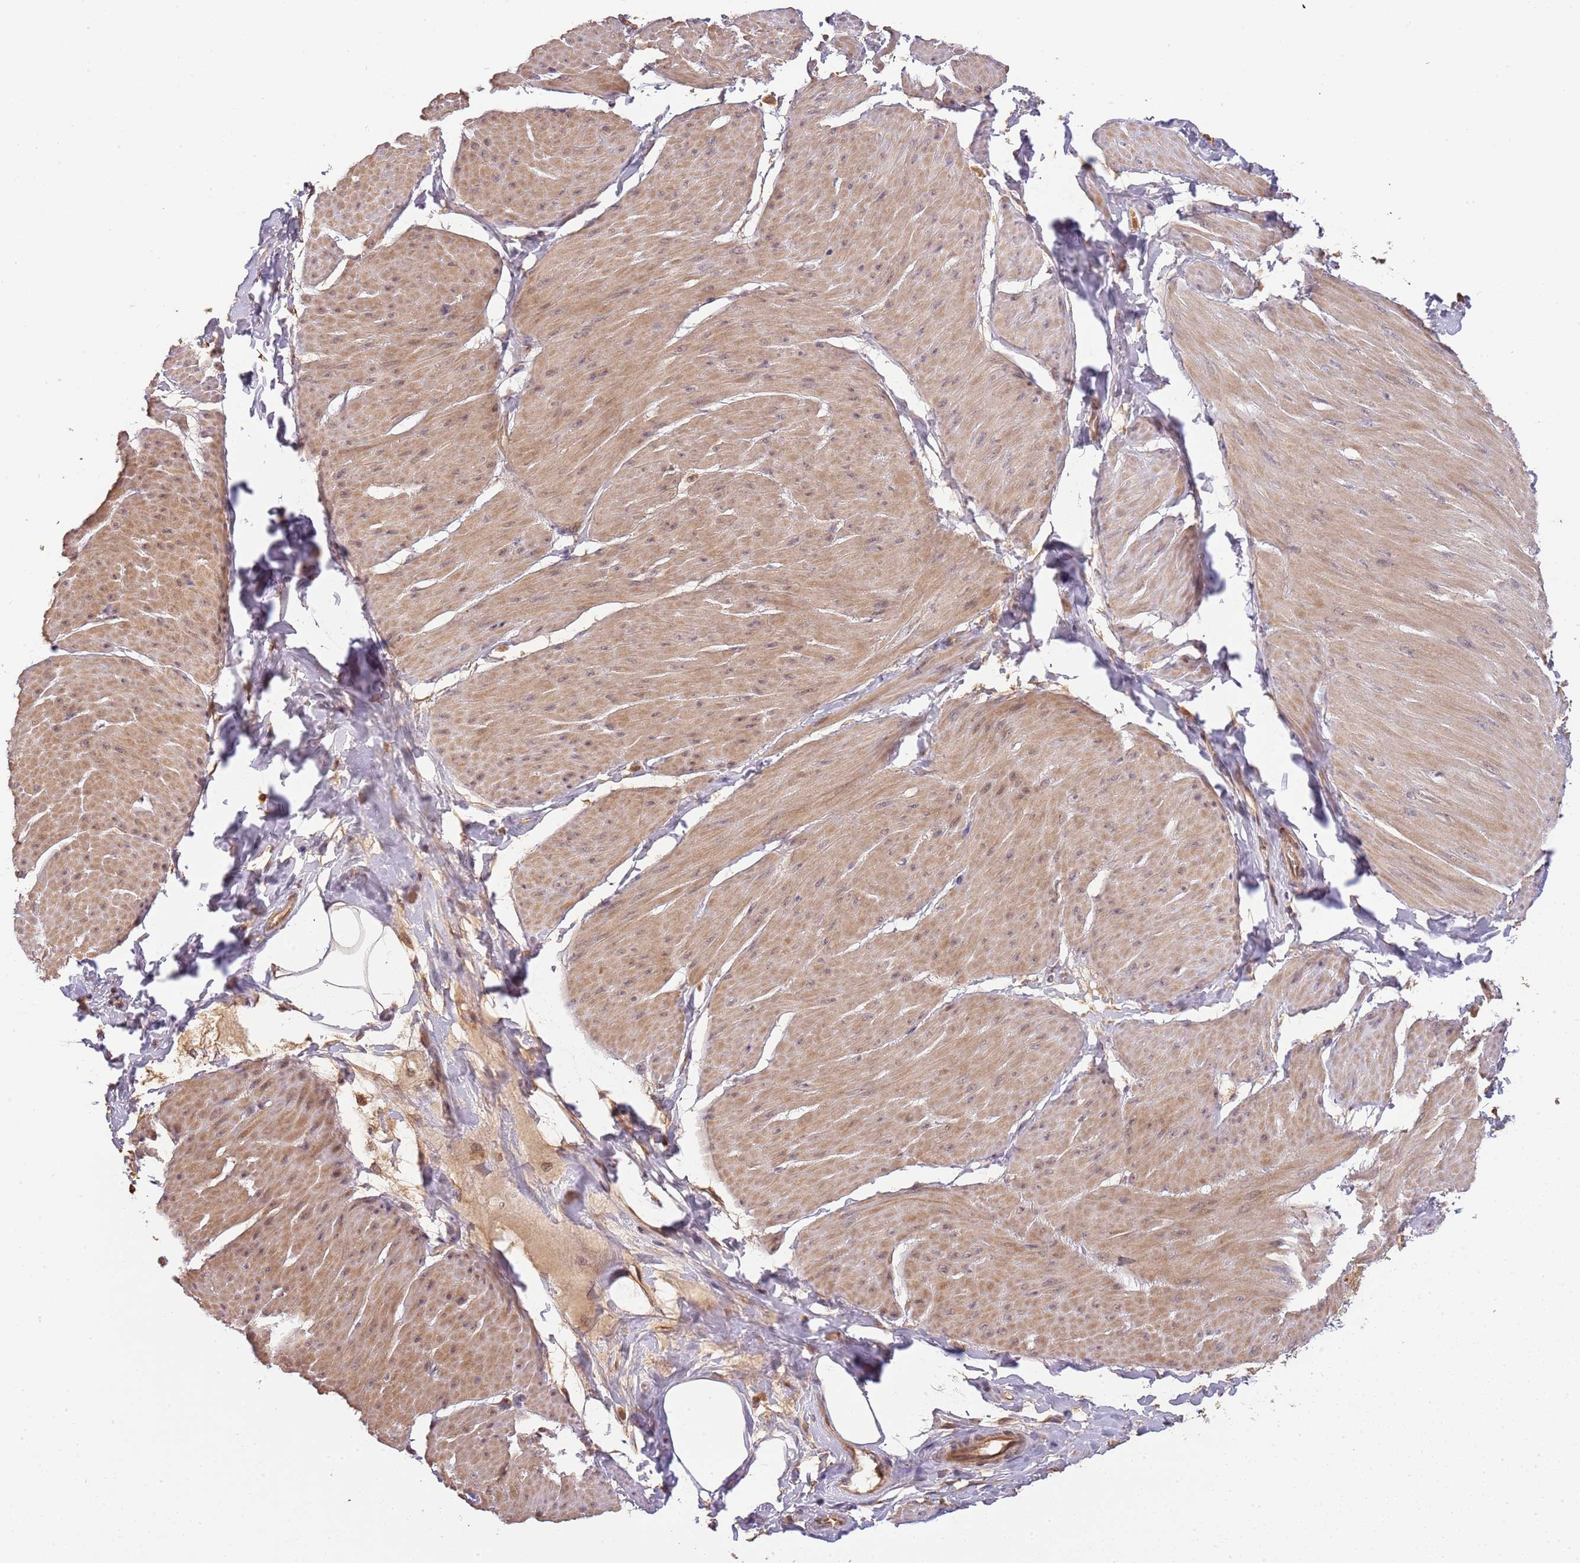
{"staining": {"intensity": "moderate", "quantity": ">75%", "location": "cytoplasmic/membranous,nuclear"}, "tissue": "smooth muscle", "cell_type": "Smooth muscle cells", "image_type": "normal", "snomed": [{"axis": "morphology", "description": "Urothelial carcinoma, High grade"}, {"axis": "topography", "description": "Urinary bladder"}], "caption": "Human smooth muscle stained with a brown dye exhibits moderate cytoplasmic/membranous,nuclear positive staining in approximately >75% of smooth muscle cells.", "gene": "SURF2", "patient": {"sex": "male", "age": 46}}